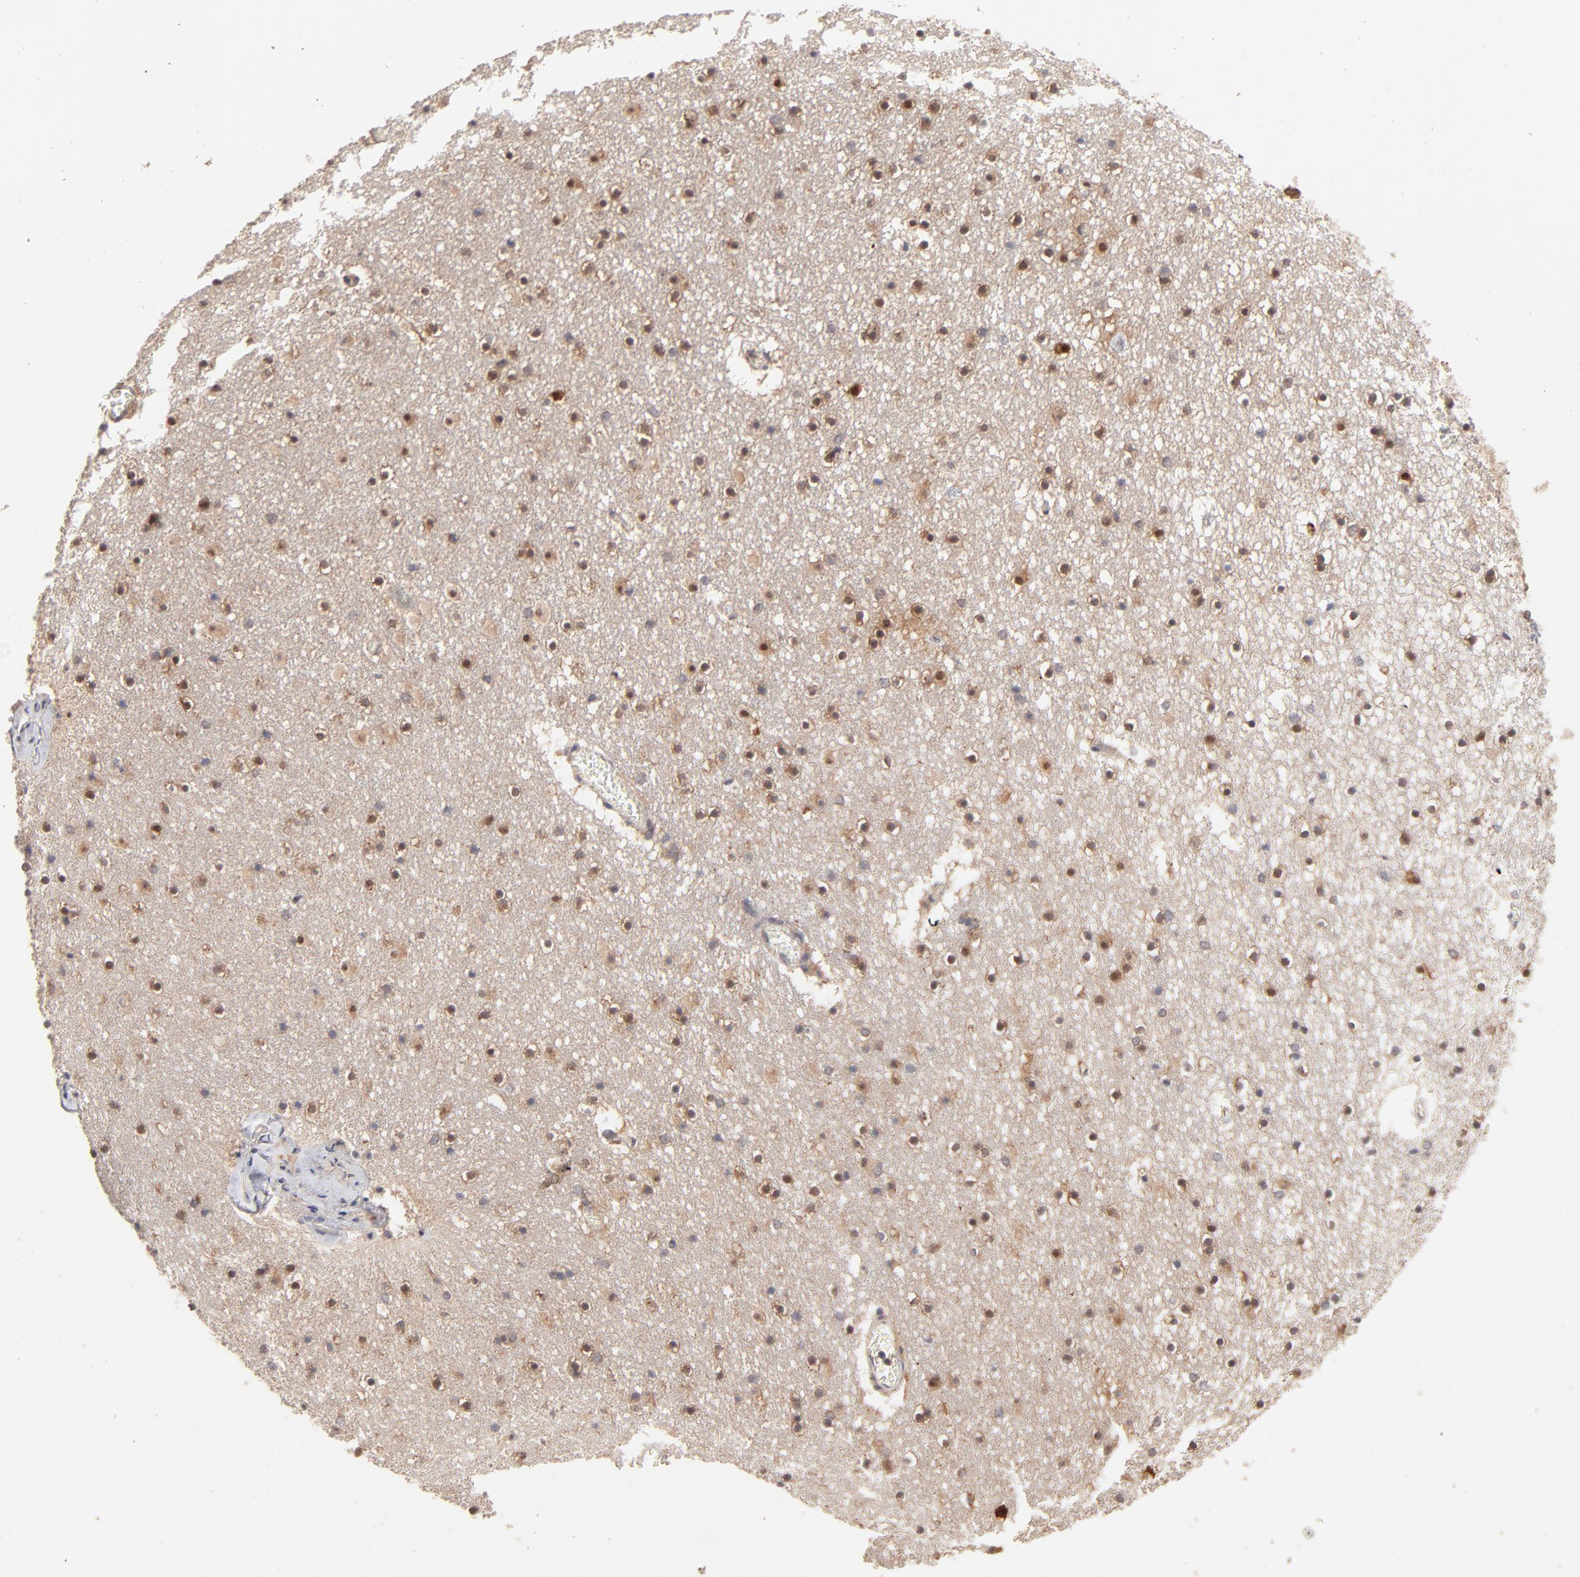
{"staining": {"intensity": "weak", "quantity": "25%-75%", "location": "cytoplasmic/membranous"}, "tissue": "caudate", "cell_type": "Glial cells", "image_type": "normal", "snomed": [{"axis": "morphology", "description": "Normal tissue, NOS"}, {"axis": "topography", "description": "Lateral ventricle wall"}], "caption": "Protein analysis of unremarkable caudate exhibits weak cytoplasmic/membranous expression in about 25%-75% of glial cells. (brown staining indicates protein expression, while blue staining denotes nuclei).", "gene": "IVNS1ABP", "patient": {"sex": "male", "age": 45}}